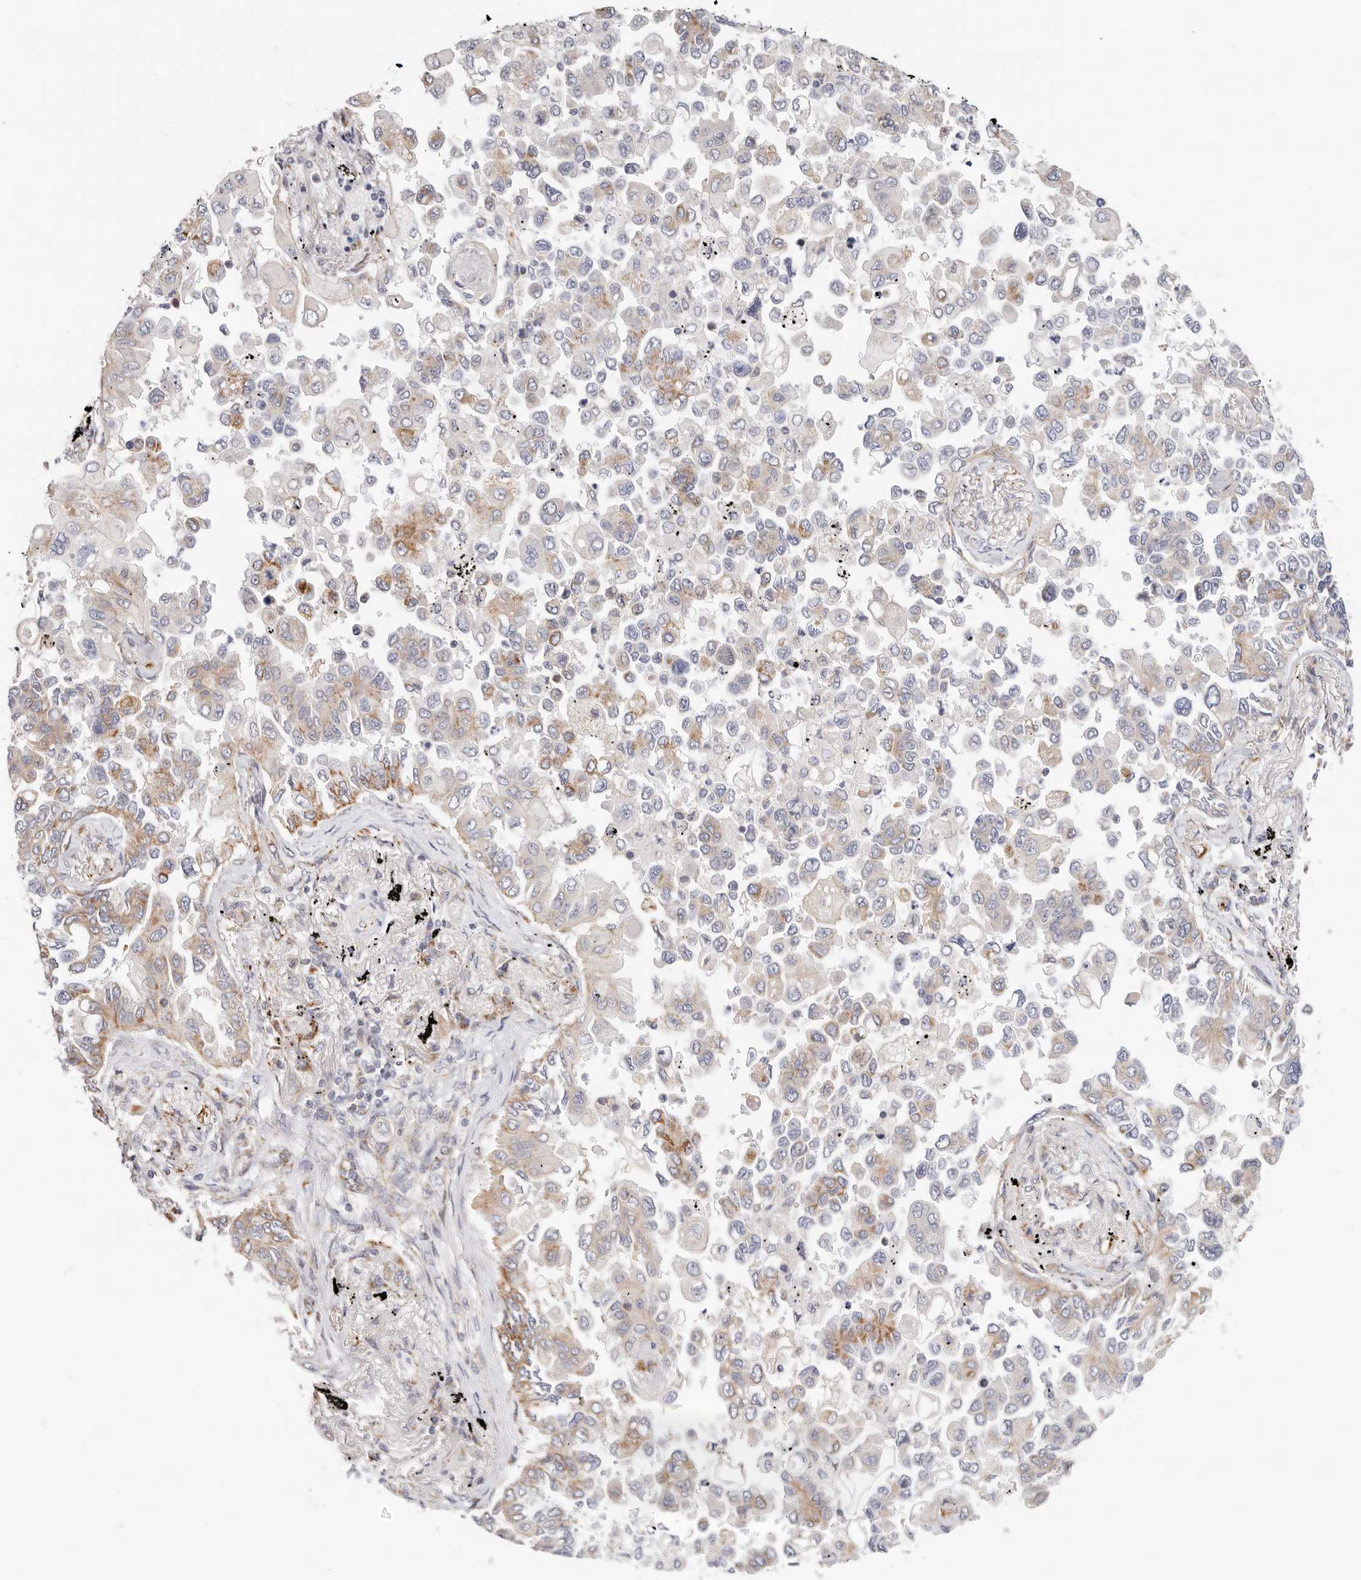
{"staining": {"intensity": "weak", "quantity": "25%-75%", "location": "cytoplasmic/membranous"}, "tissue": "lung cancer", "cell_type": "Tumor cells", "image_type": "cancer", "snomed": [{"axis": "morphology", "description": "Adenocarcinoma, NOS"}, {"axis": "topography", "description": "Lung"}], "caption": "A brown stain shows weak cytoplasmic/membranous expression of a protein in lung cancer tumor cells.", "gene": "AFDN", "patient": {"sex": "female", "age": 67}}